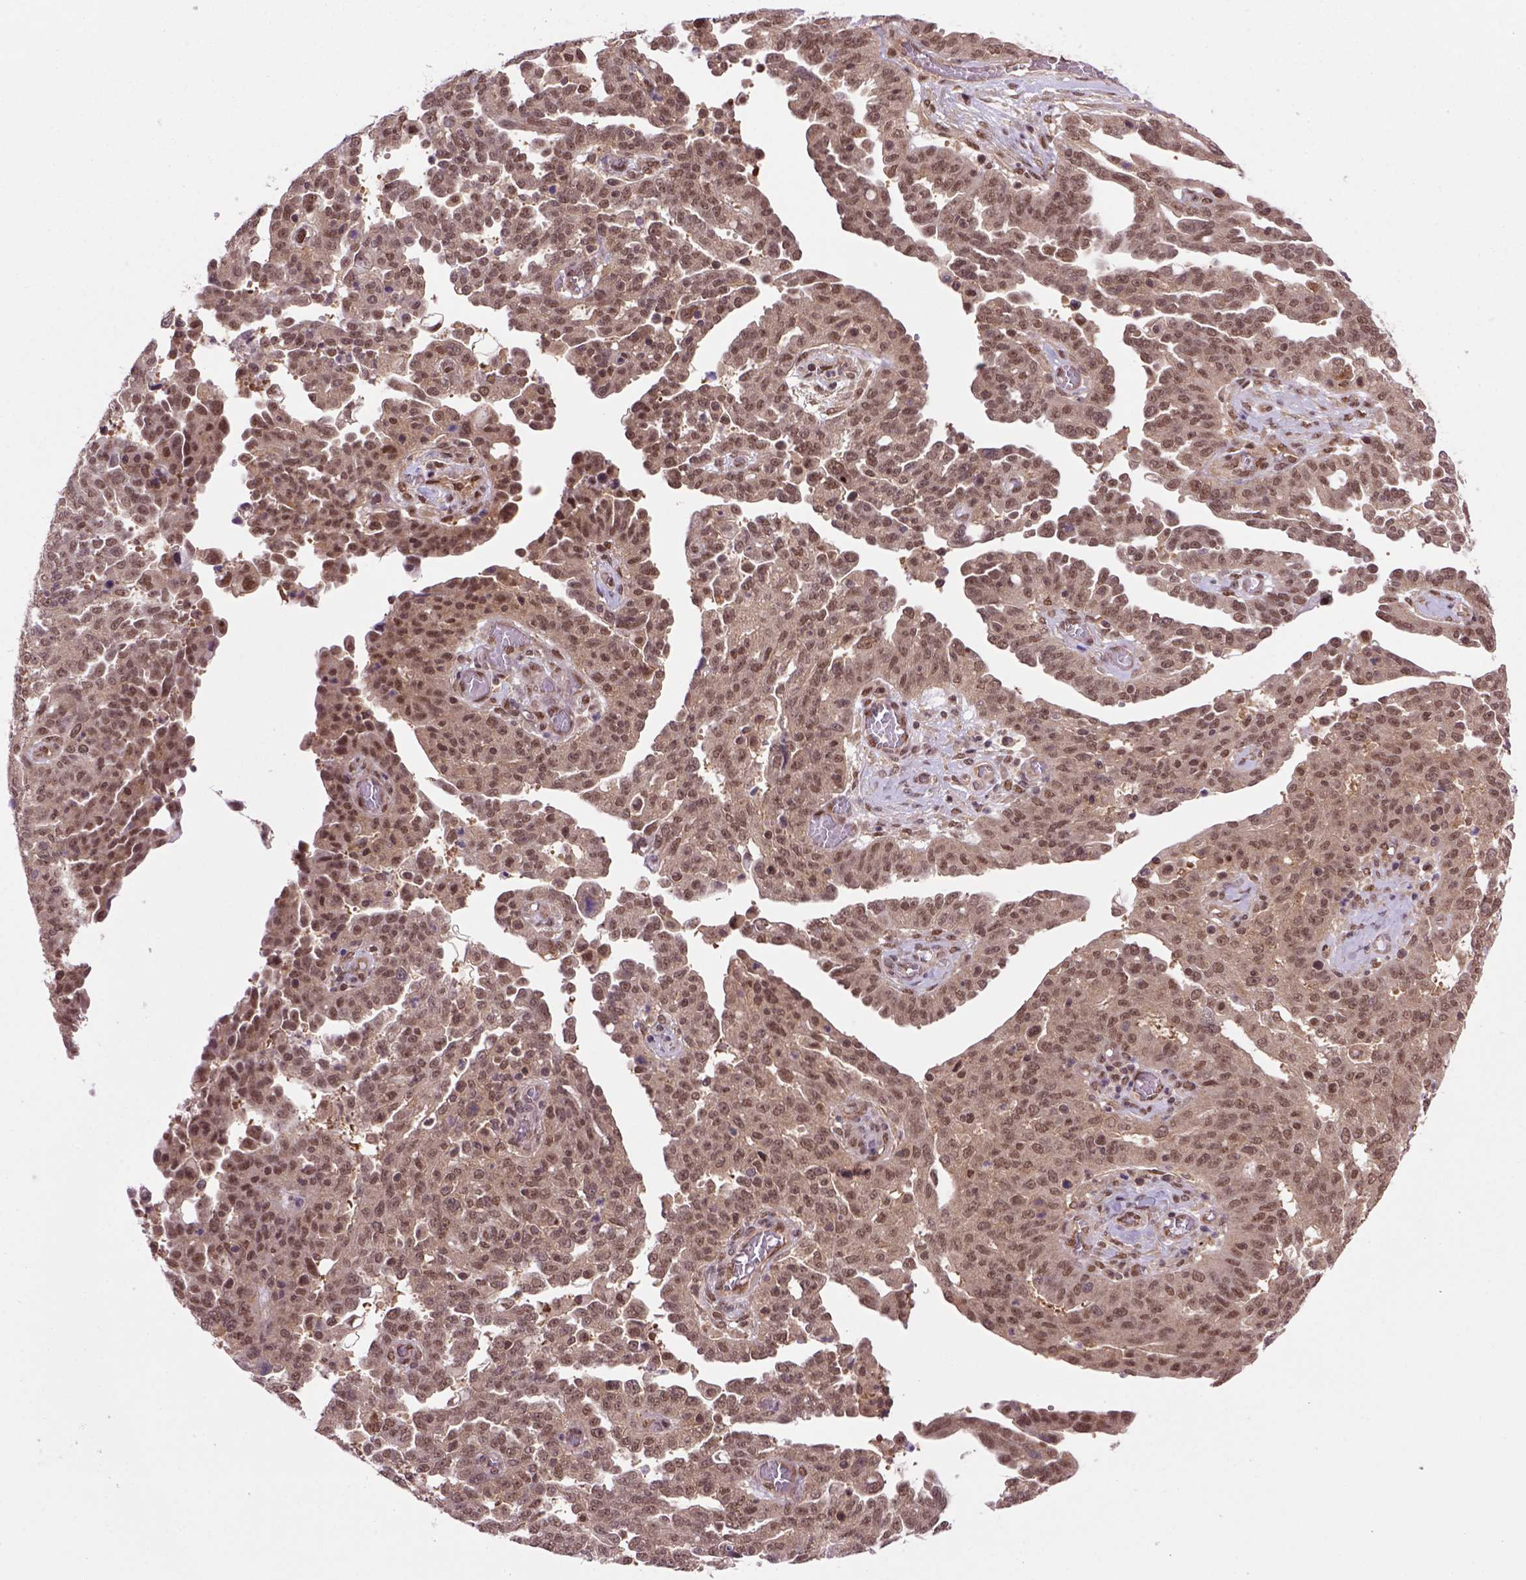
{"staining": {"intensity": "moderate", "quantity": ">75%", "location": "cytoplasmic/membranous,nuclear"}, "tissue": "ovarian cancer", "cell_type": "Tumor cells", "image_type": "cancer", "snomed": [{"axis": "morphology", "description": "Cystadenocarcinoma, serous, NOS"}, {"axis": "topography", "description": "Ovary"}], "caption": "A brown stain shows moderate cytoplasmic/membranous and nuclear staining of a protein in ovarian cancer tumor cells.", "gene": "PSMC2", "patient": {"sex": "female", "age": 67}}